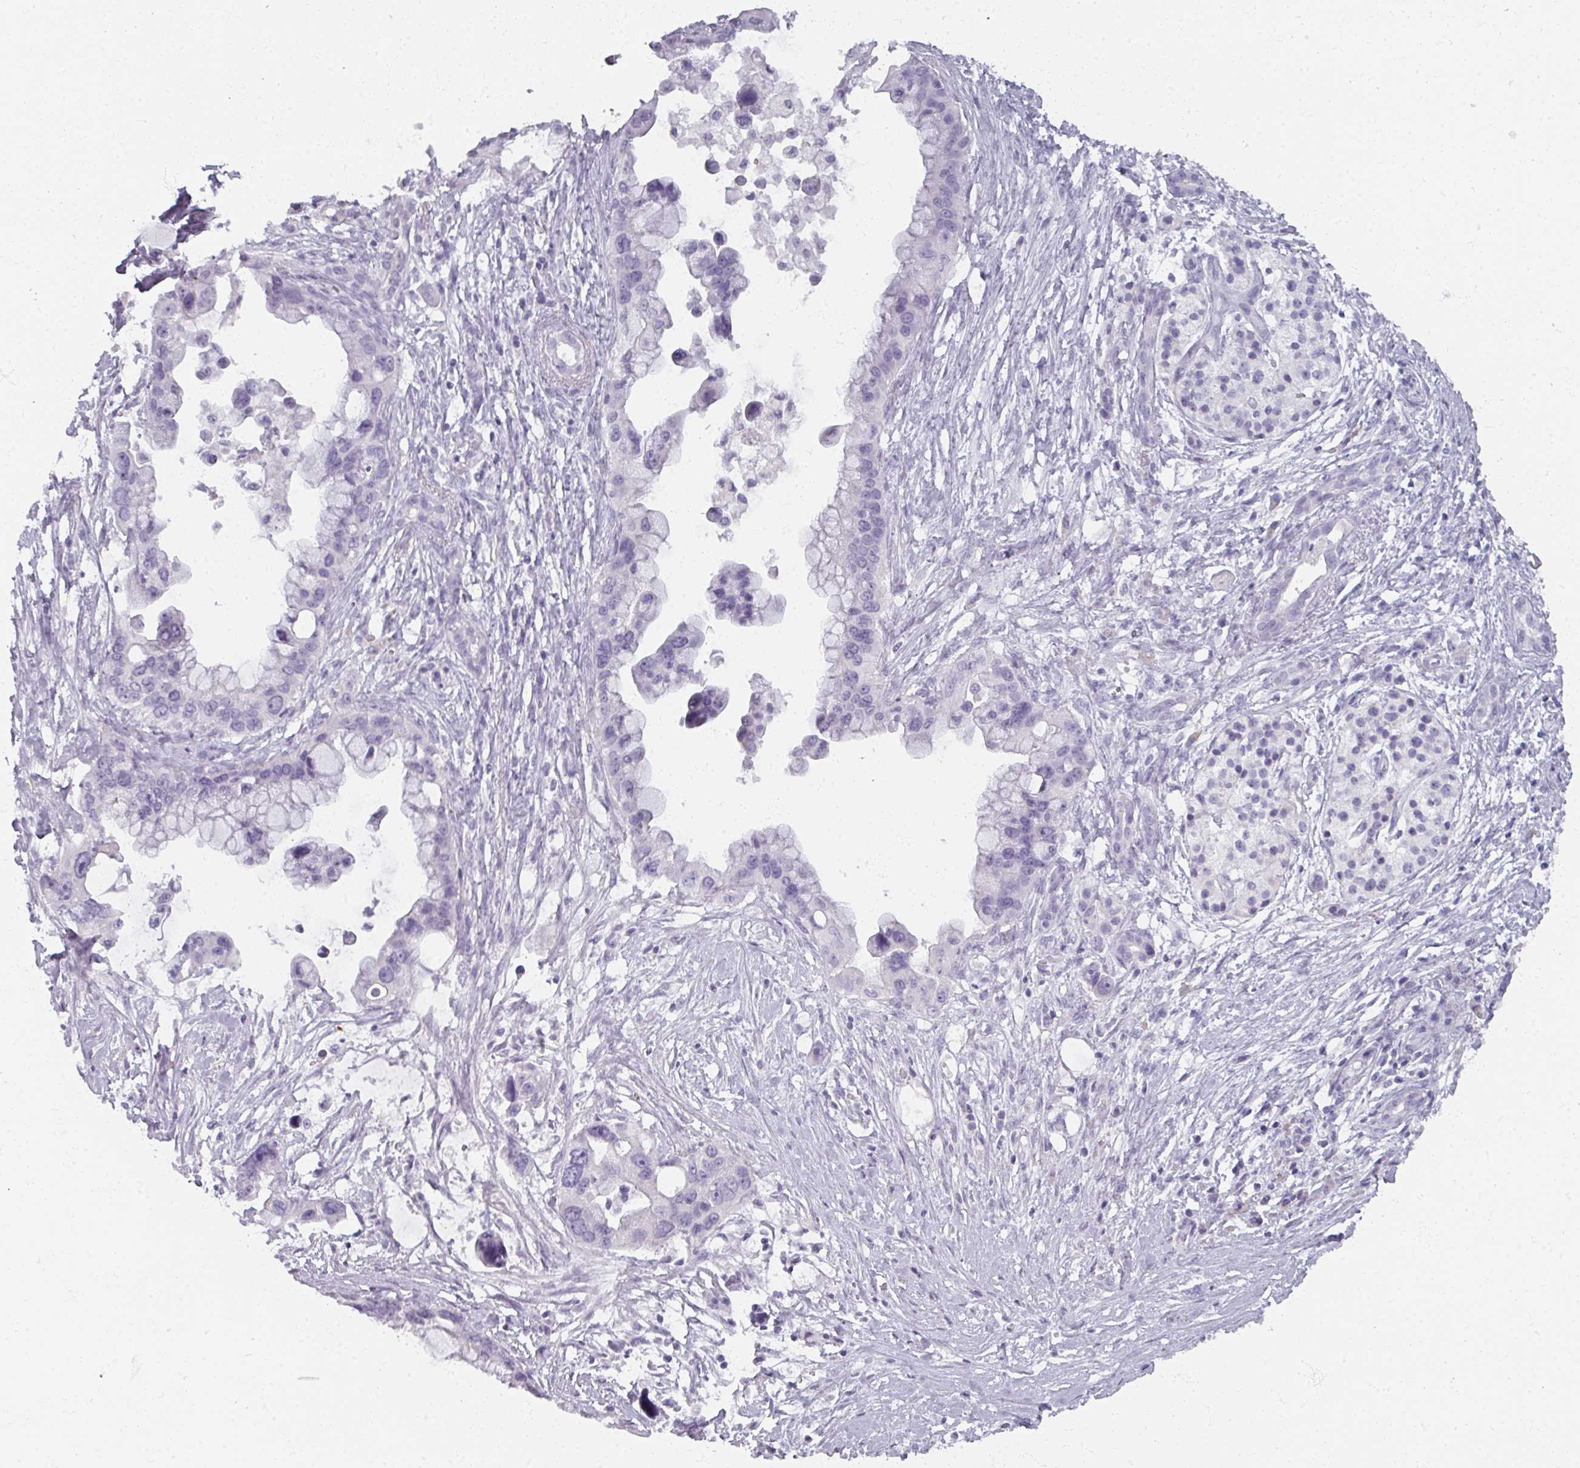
{"staining": {"intensity": "negative", "quantity": "none", "location": "none"}, "tissue": "pancreatic cancer", "cell_type": "Tumor cells", "image_type": "cancer", "snomed": [{"axis": "morphology", "description": "Adenocarcinoma, NOS"}, {"axis": "topography", "description": "Pancreas"}], "caption": "This photomicrograph is of adenocarcinoma (pancreatic) stained with IHC to label a protein in brown with the nuclei are counter-stained blue. There is no positivity in tumor cells. (DAB (3,3'-diaminobenzidine) immunohistochemistry visualized using brightfield microscopy, high magnification).", "gene": "REG3G", "patient": {"sex": "female", "age": 83}}